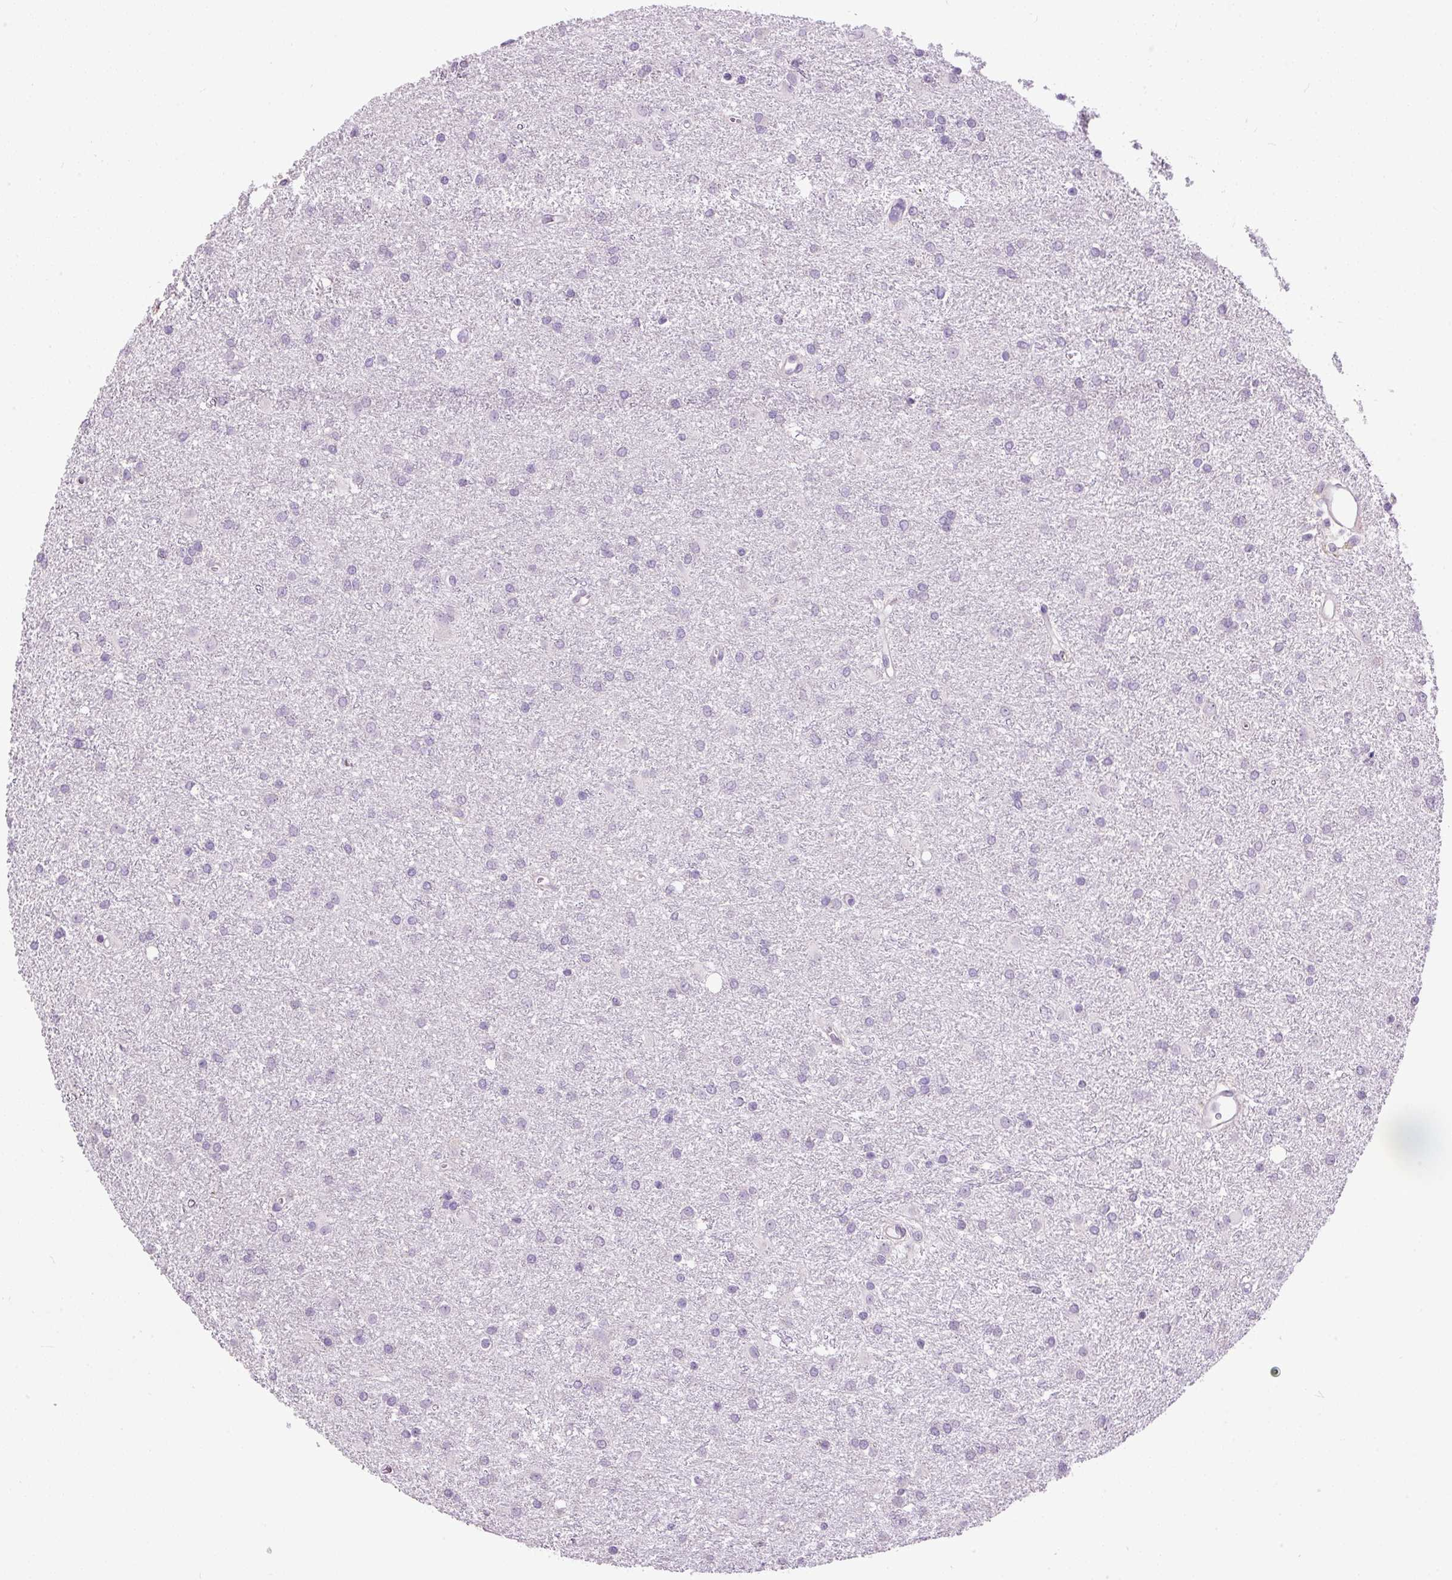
{"staining": {"intensity": "negative", "quantity": "none", "location": "none"}, "tissue": "glioma", "cell_type": "Tumor cells", "image_type": "cancer", "snomed": [{"axis": "morphology", "description": "Glioma, malignant, High grade"}, {"axis": "topography", "description": "Brain"}], "caption": "Human glioma stained for a protein using immunohistochemistry shows no staining in tumor cells.", "gene": "MAGEB16", "patient": {"sex": "female", "age": 50}}